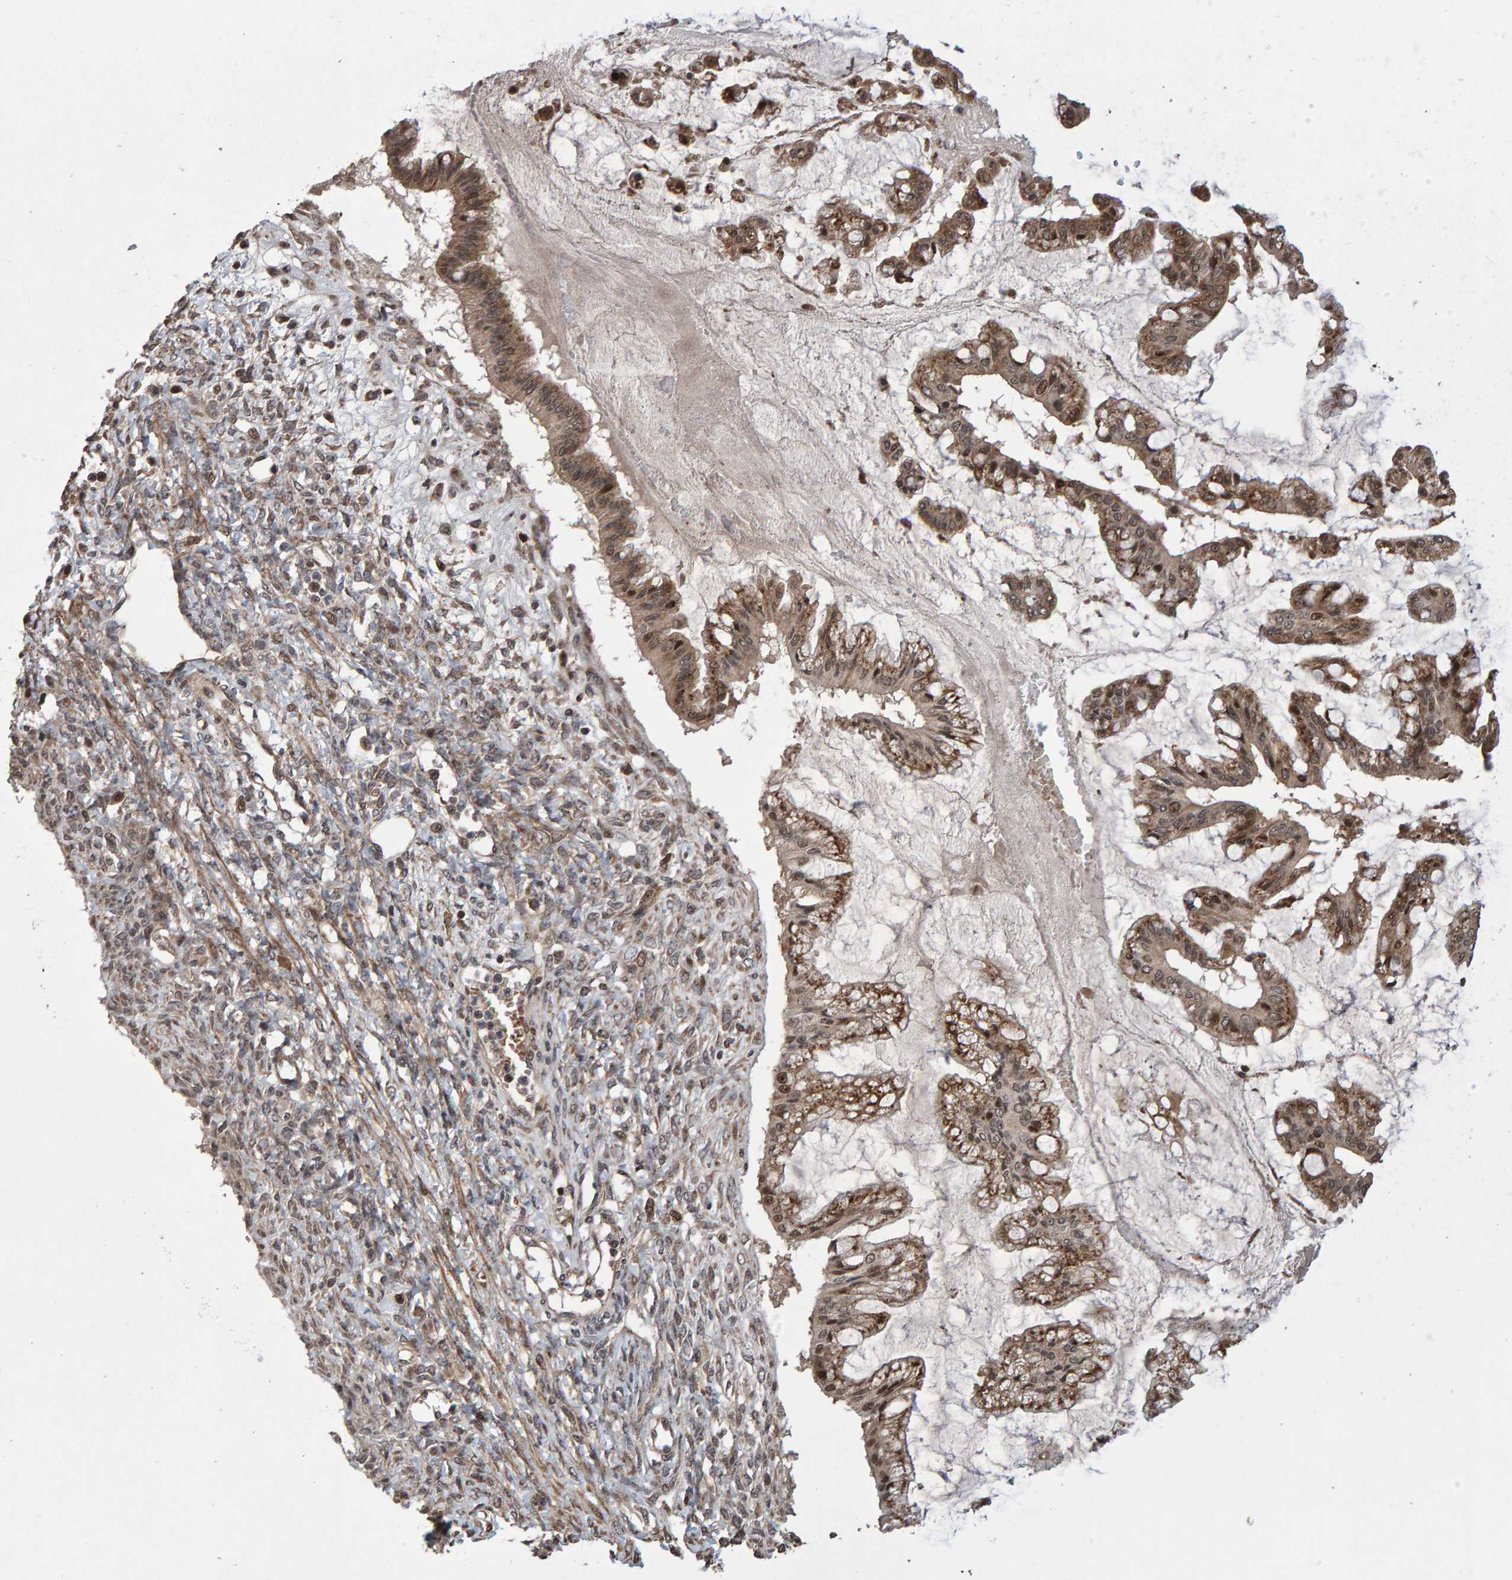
{"staining": {"intensity": "moderate", "quantity": ">75%", "location": "cytoplasmic/membranous,nuclear"}, "tissue": "ovarian cancer", "cell_type": "Tumor cells", "image_type": "cancer", "snomed": [{"axis": "morphology", "description": "Cystadenocarcinoma, mucinous, NOS"}, {"axis": "topography", "description": "Ovary"}], "caption": "The micrograph shows staining of mucinous cystadenocarcinoma (ovarian), revealing moderate cytoplasmic/membranous and nuclear protein positivity (brown color) within tumor cells. Using DAB (brown) and hematoxylin (blue) stains, captured at high magnification using brightfield microscopy.", "gene": "PECR", "patient": {"sex": "female", "age": 73}}